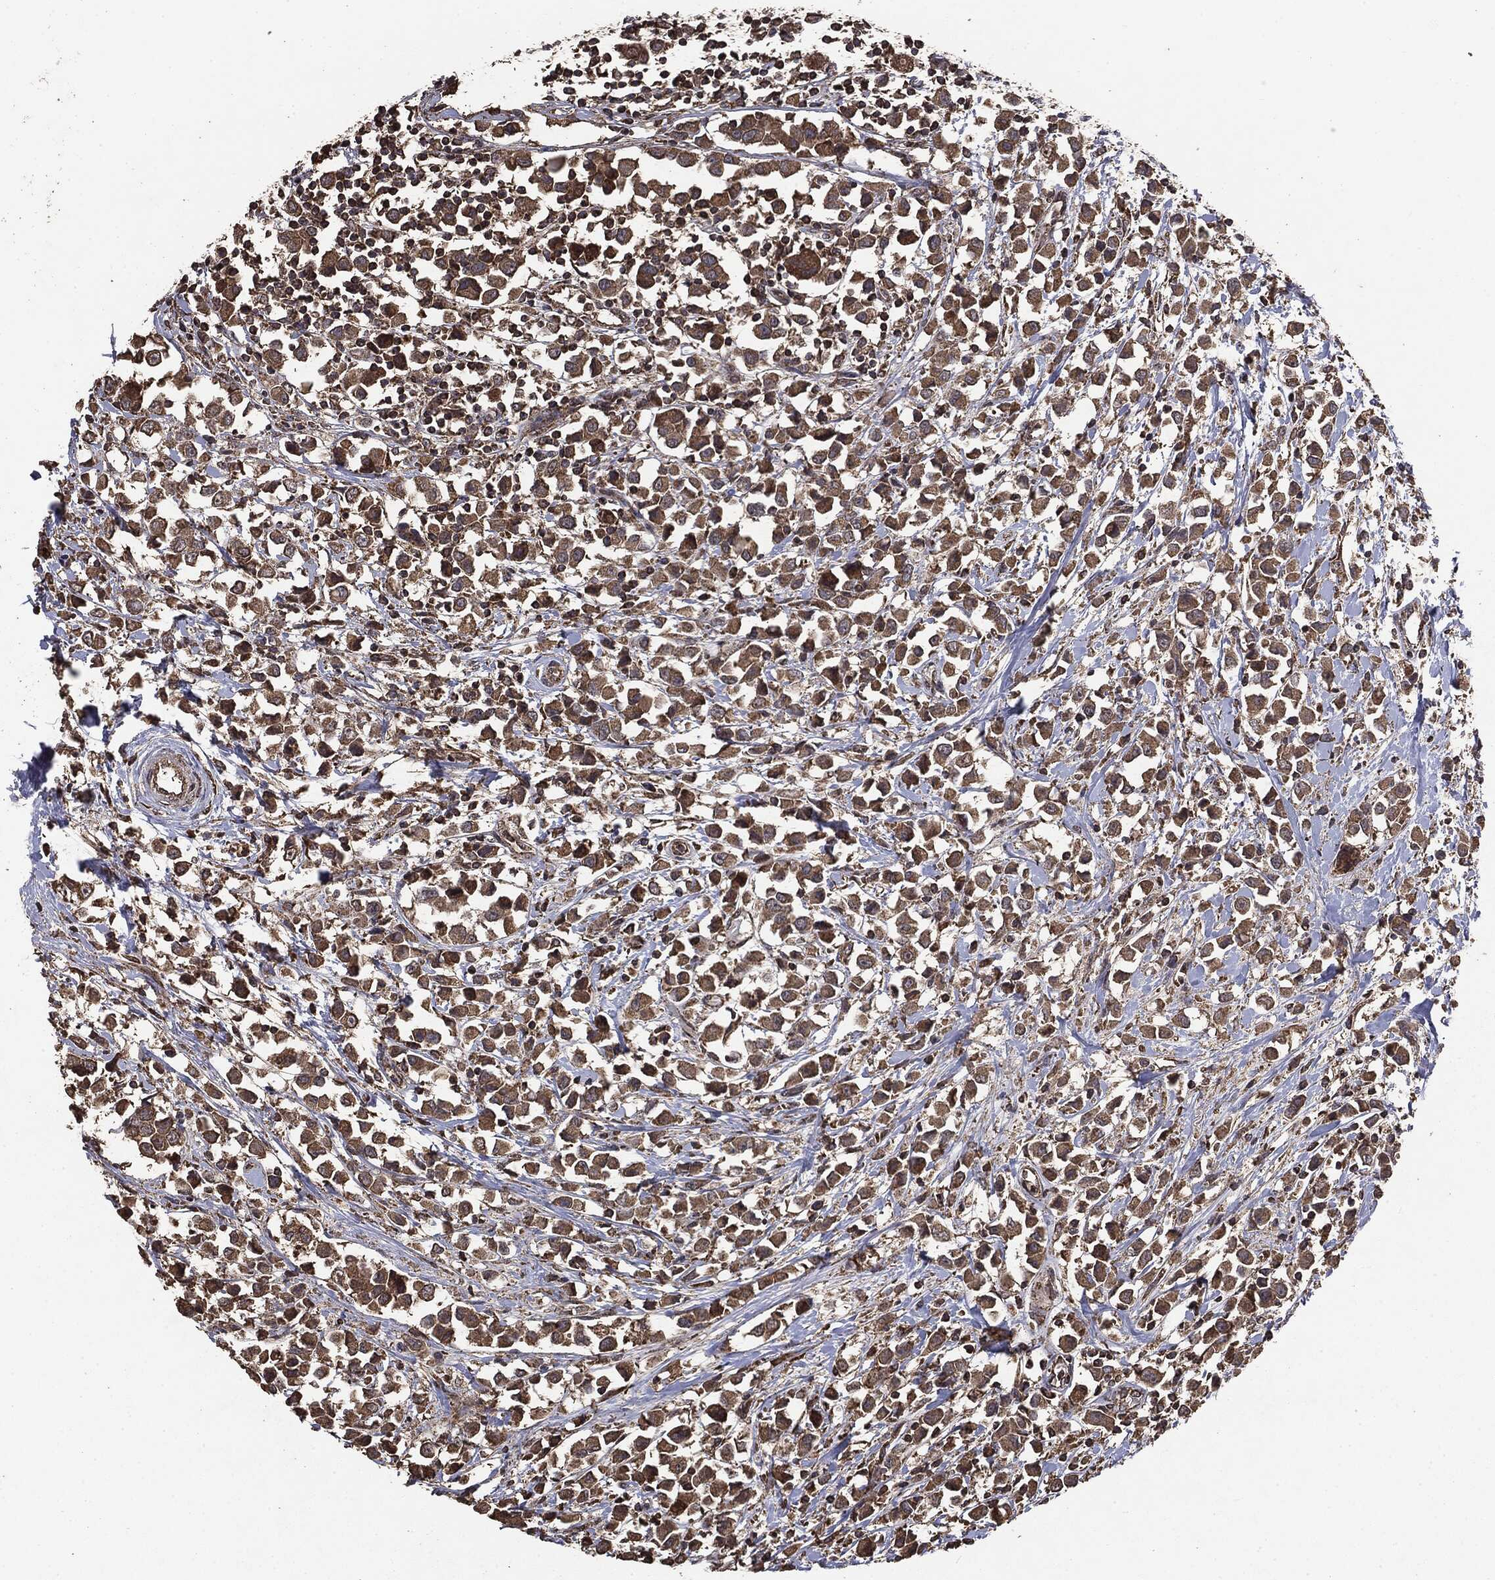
{"staining": {"intensity": "strong", "quantity": ">75%", "location": "cytoplasmic/membranous"}, "tissue": "breast cancer", "cell_type": "Tumor cells", "image_type": "cancer", "snomed": [{"axis": "morphology", "description": "Duct carcinoma"}, {"axis": "topography", "description": "Breast"}], "caption": "Breast cancer tissue demonstrates strong cytoplasmic/membranous positivity in approximately >75% of tumor cells (Brightfield microscopy of DAB IHC at high magnification).", "gene": "MTOR", "patient": {"sex": "female", "age": 61}}